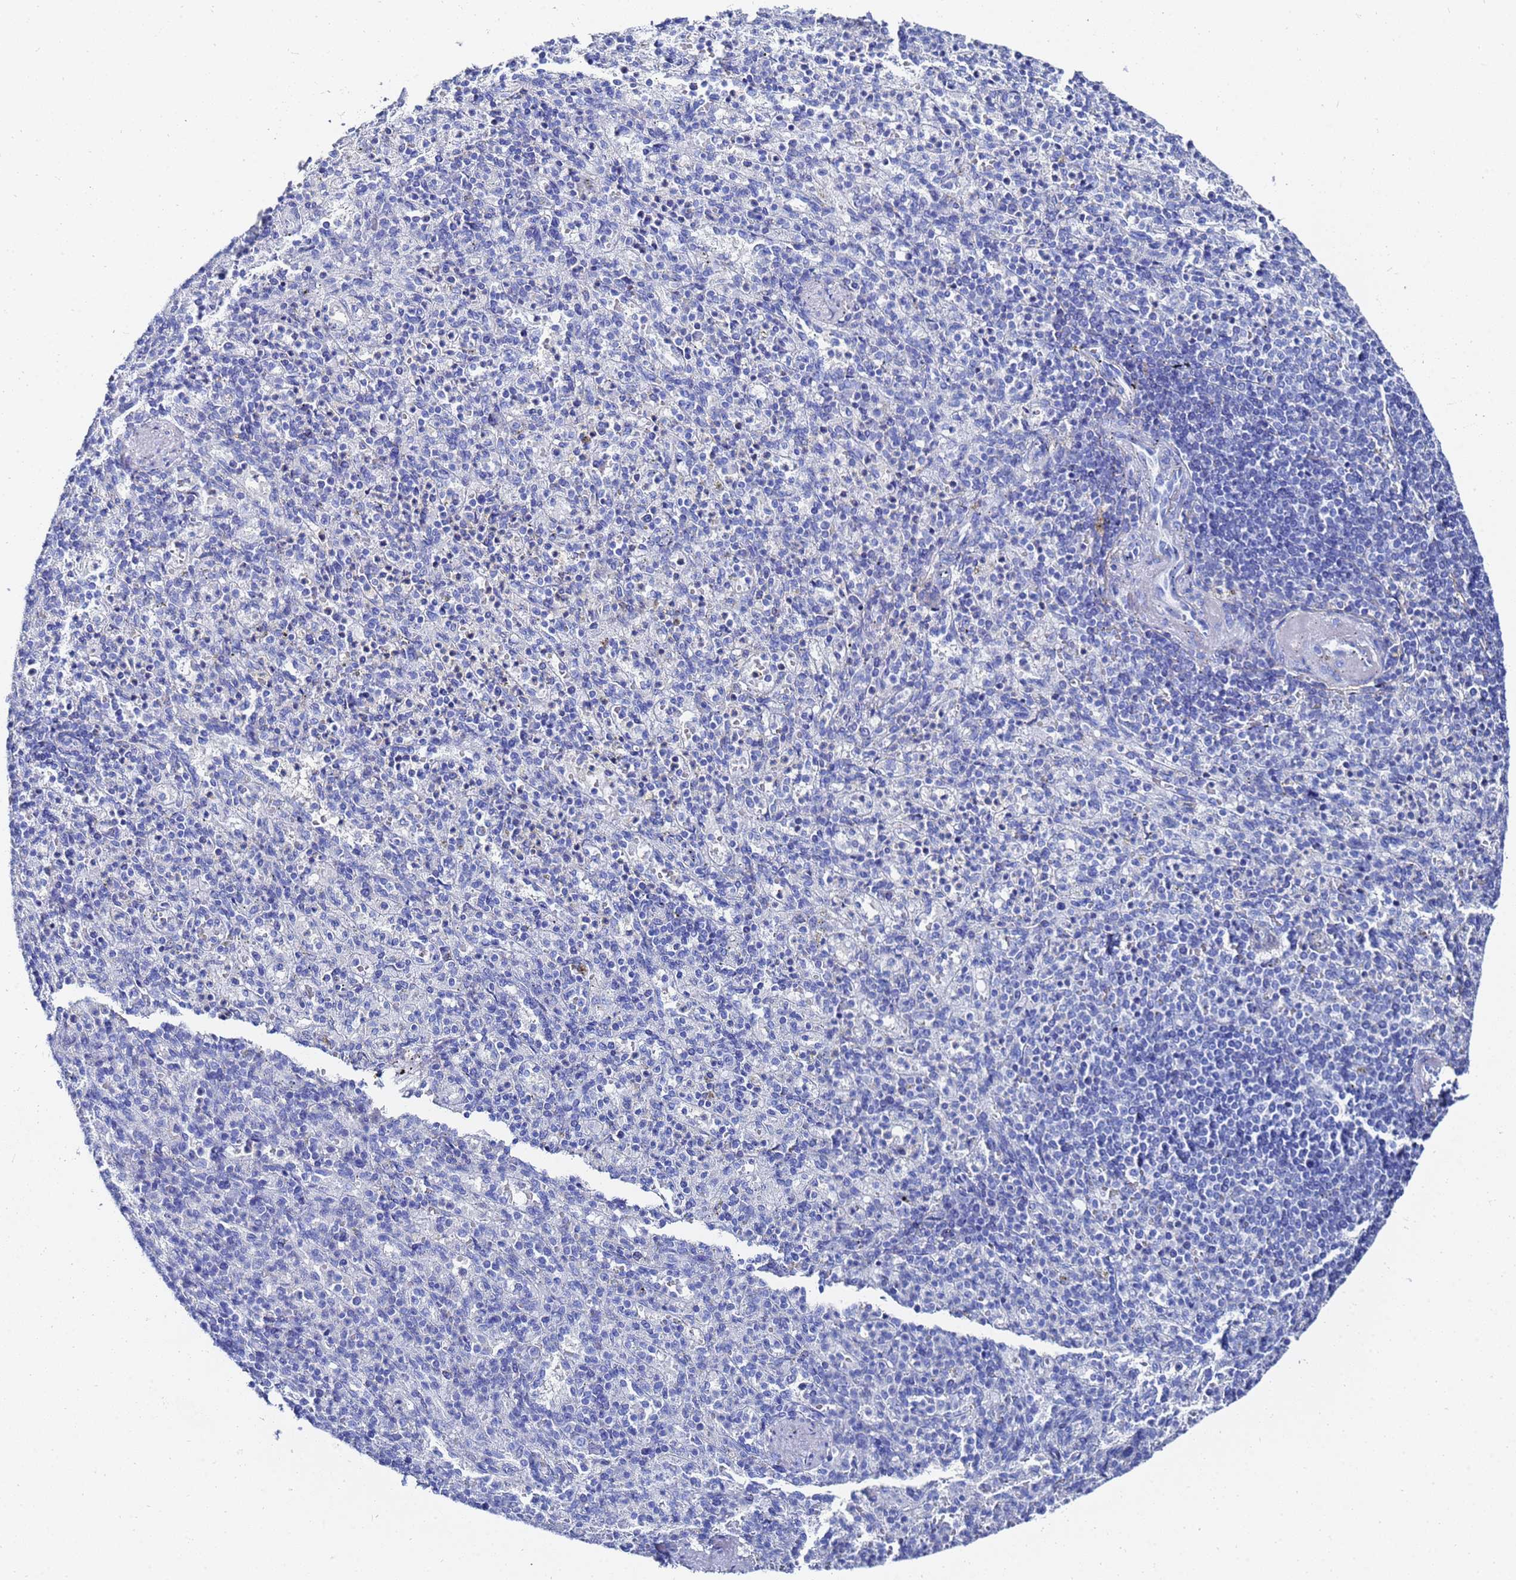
{"staining": {"intensity": "negative", "quantity": "none", "location": "none"}, "tissue": "spleen", "cell_type": "Cells in red pulp", "image_type": "normal", "snomed": [{"axis": "morphology", "description": "Normal tissue, NOS"}, {"axis": "topography", "description": "Spleen"}], "caption": "DAB (3,3'-diaminobenzidine) immunohistochemical staining of normal spleen shows no significant staining in cells in red pulp.", "gene": "GGT1", "patient": {"sex": "female", "age": 74}}